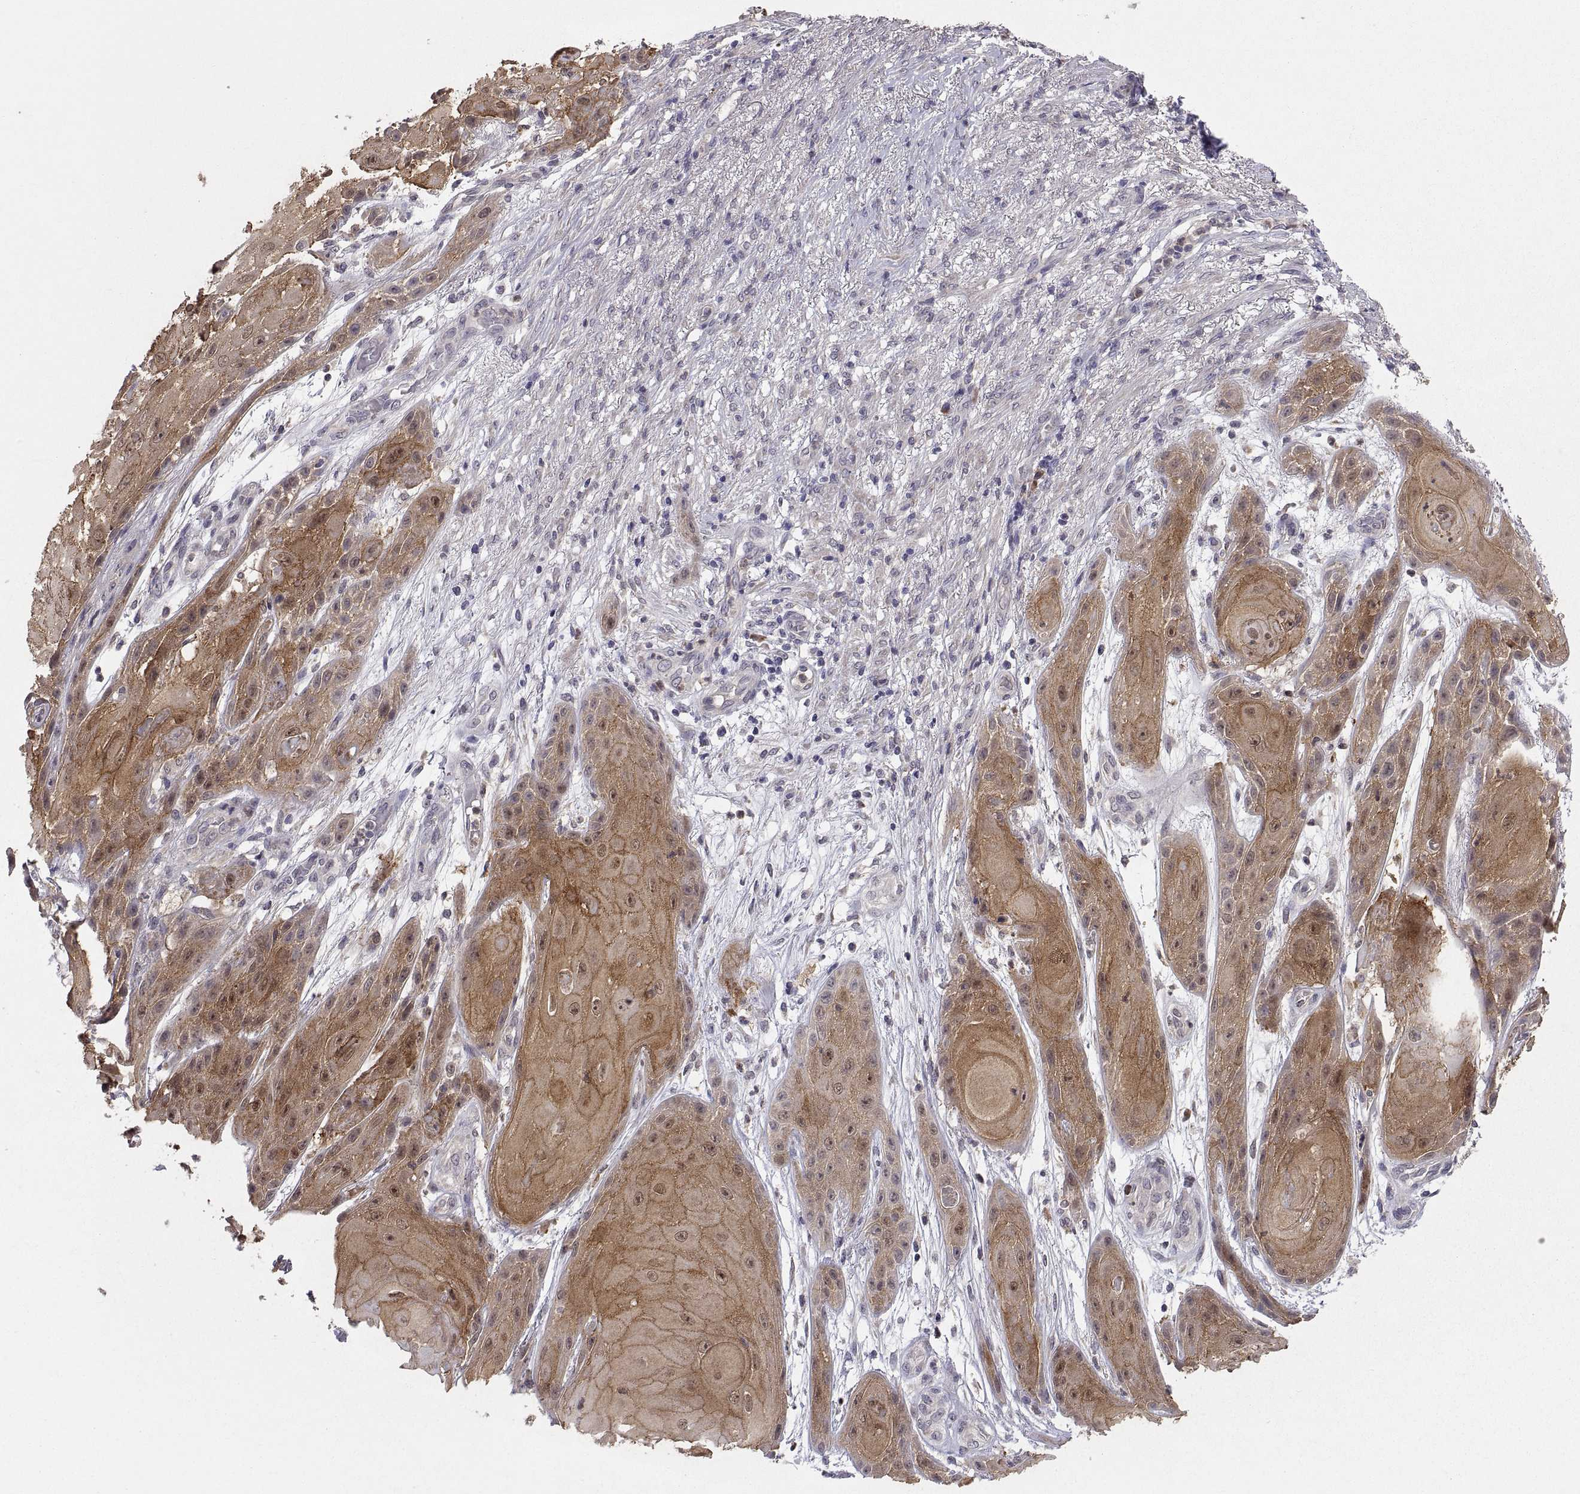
{"staining": {"intensity": "strong", "quantity": ">75%", "location": "cytoplasmic/membranous"}, "tissue": "skin cancer", "cell_type": "Tumor cells", "image_type": "cancer", "snomed": [{"axis": "morphology", "description": "Squamous cell carcinoma, NOS"}, {"axis": "topography", "description": "Skin"}], "caption": "Immunohistochemistry (IHC) image of human skin squamous cell carcinoma stained for a protein (brown), which reveals high levels of strong cytoplasmic/membranous staining in about >75% of tumor cells.", "gene": "PKP1", "patient": {"sex": "male", "age": 62}}